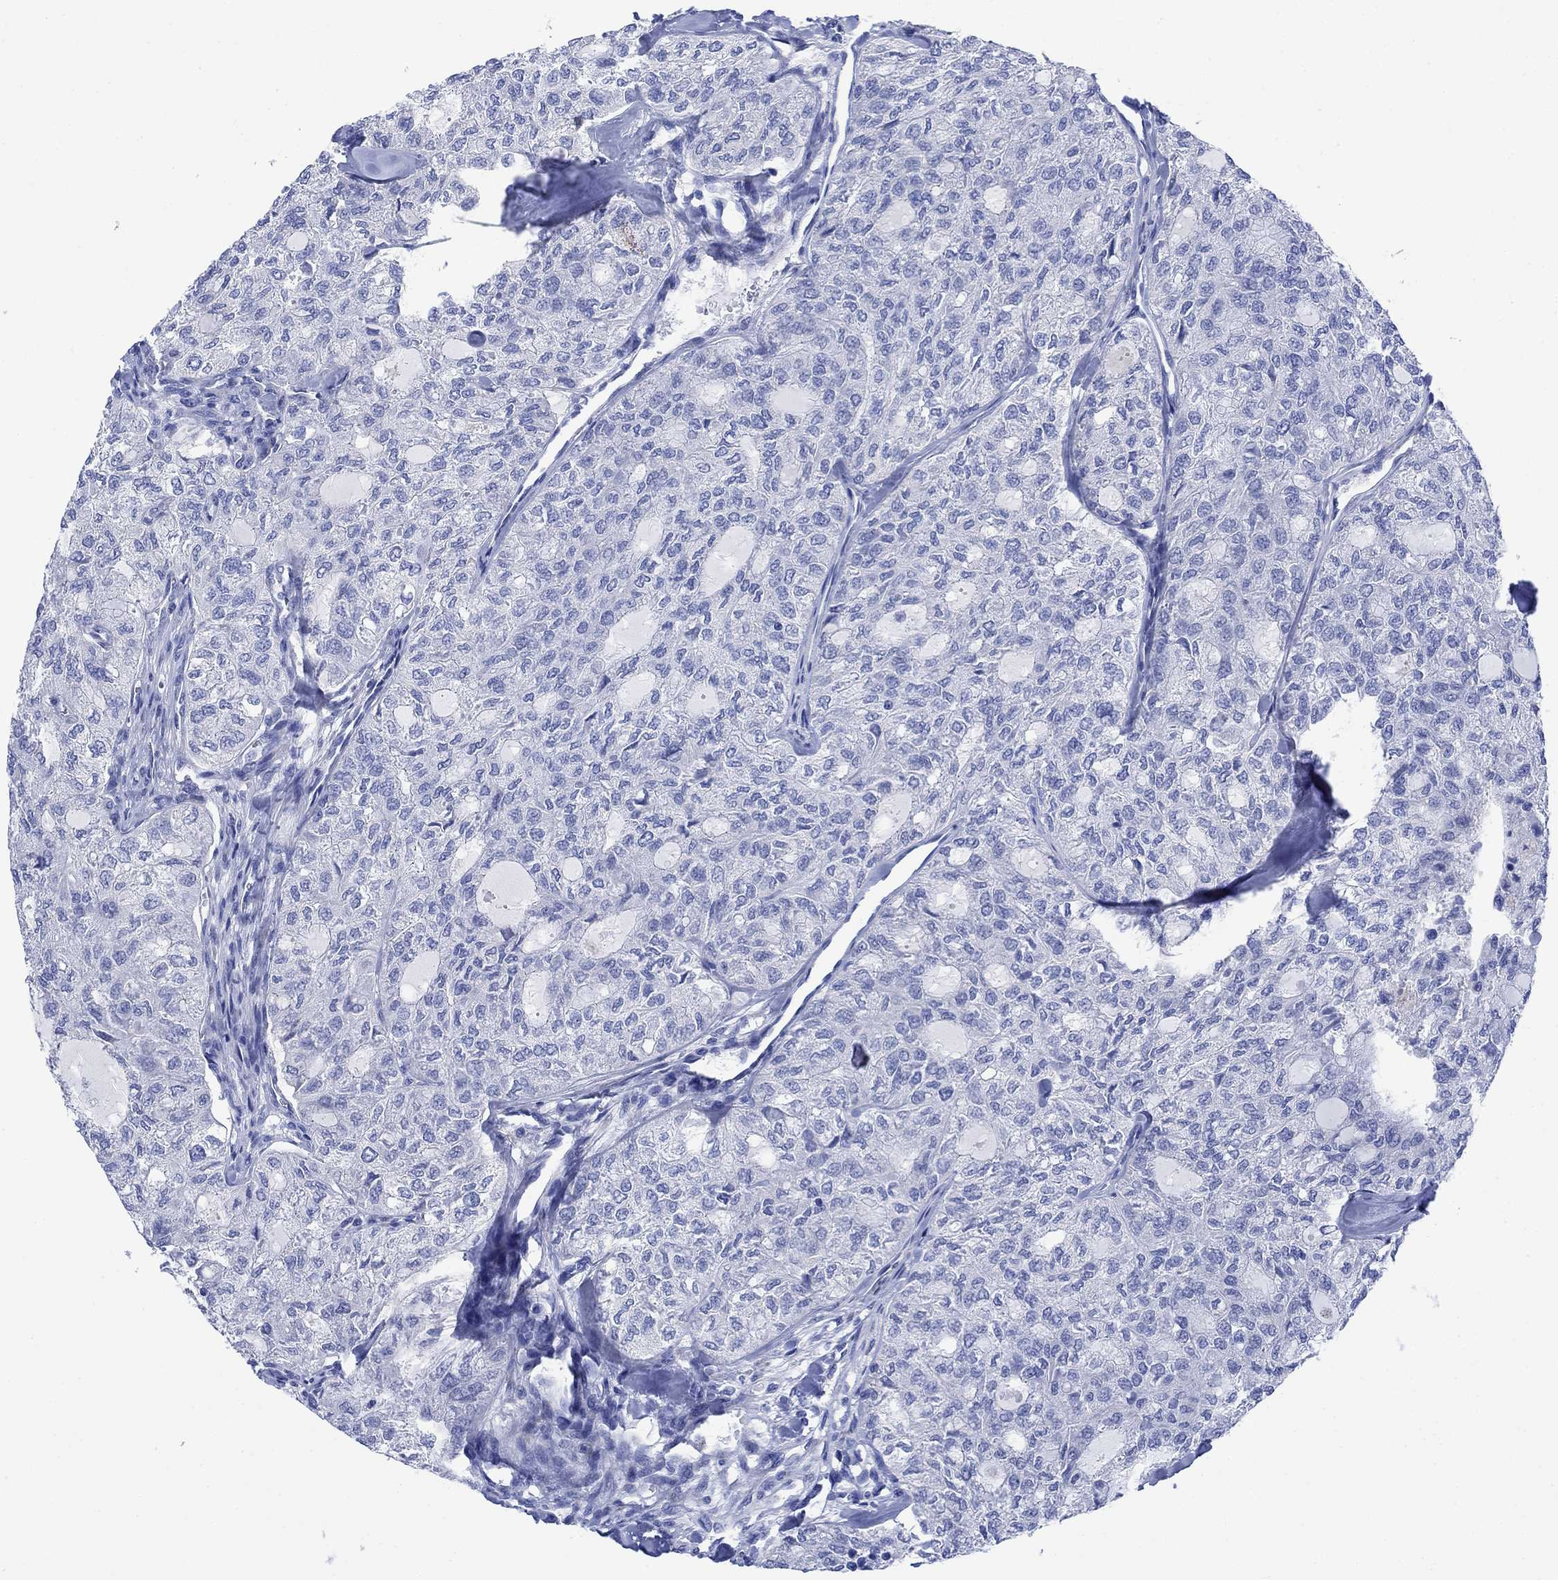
{"staining": {"intensity": "negative", "quantity": "none", "location": "none"}, "tissue": "thyroid cancer", "cell_type": "Tumor cells", "image_type": "cancer", "snomed": [{"axis": "morphology", "description": "Follicular adenoma carcinoma, NOS"}, {"axis": "topography", "description": "Thyroid gland"}], "caption": "Human thyroid cancer stained for a protein using immunohistochemistry demonstrates no expression in tumor cells.", "gene": "MYL1", "patient": {"sex": "male", "age": 75}}